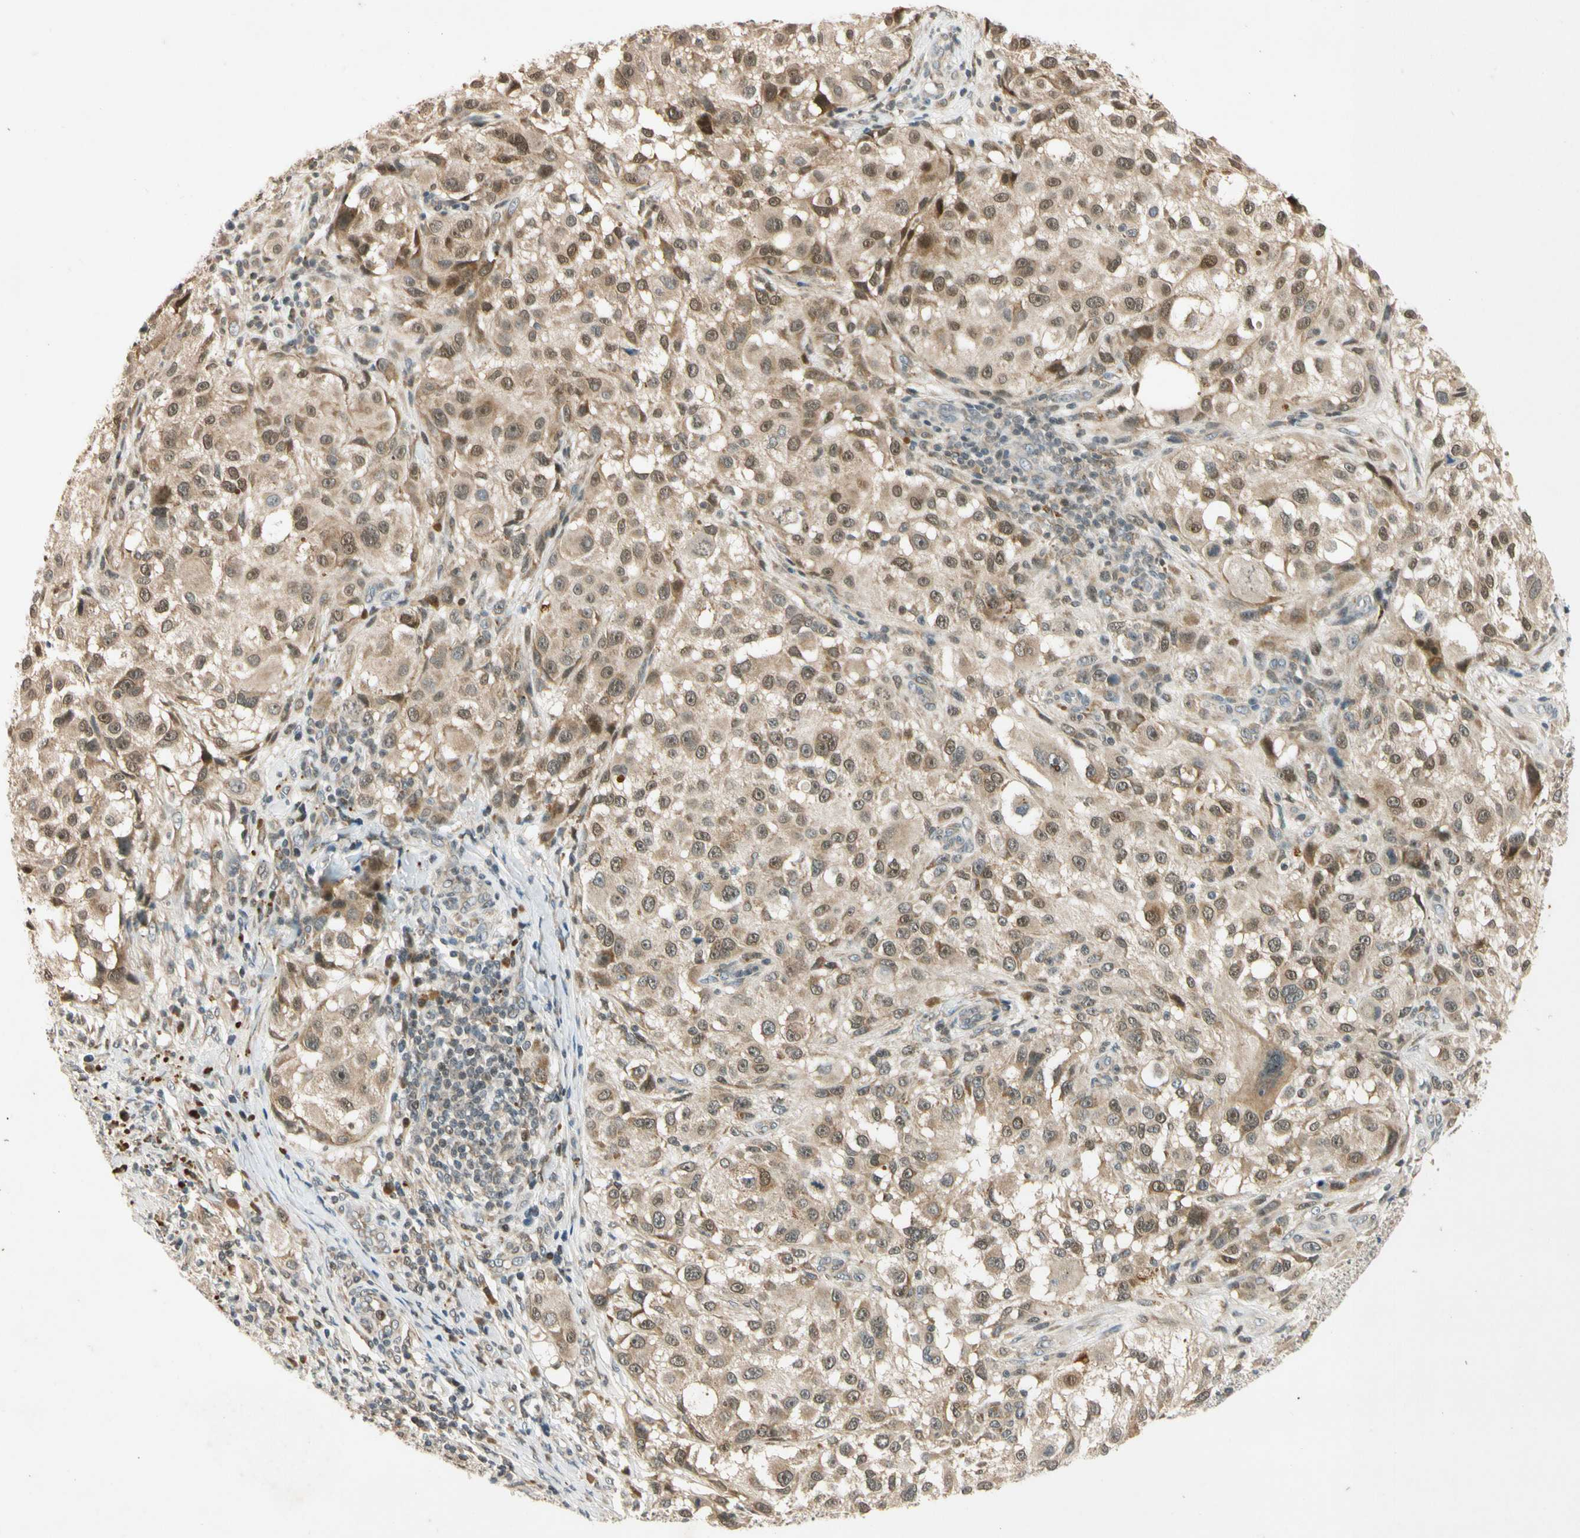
{"staining": {"intensity": "moderate", "quantity": ">75%", "location": "cytoplasmic/membranous"}, "tissue": "melanoma", "cell_type": "Tumor cells", "image_type": "cancer", "snomed": [{"axis": "morphology", "description": "Necrosis, NOS"}, {"axis": "morphology", "description": "Malignant melanoma, NOS"}, {"axis": "topography", "description": "Skin"}], "caption": "IHC photomicrograph of neoplastic tissue: malignant melanoma stained using immunohistochemistry reveals medium levels of moderate protein expression localized specifically in the cytoplasmic/membranous of tumor cells, appearing as a cytoplasmic/membranous brown color.", "gene": "RPS6KB2", "patient": {"sex": "female", "age": 87}}